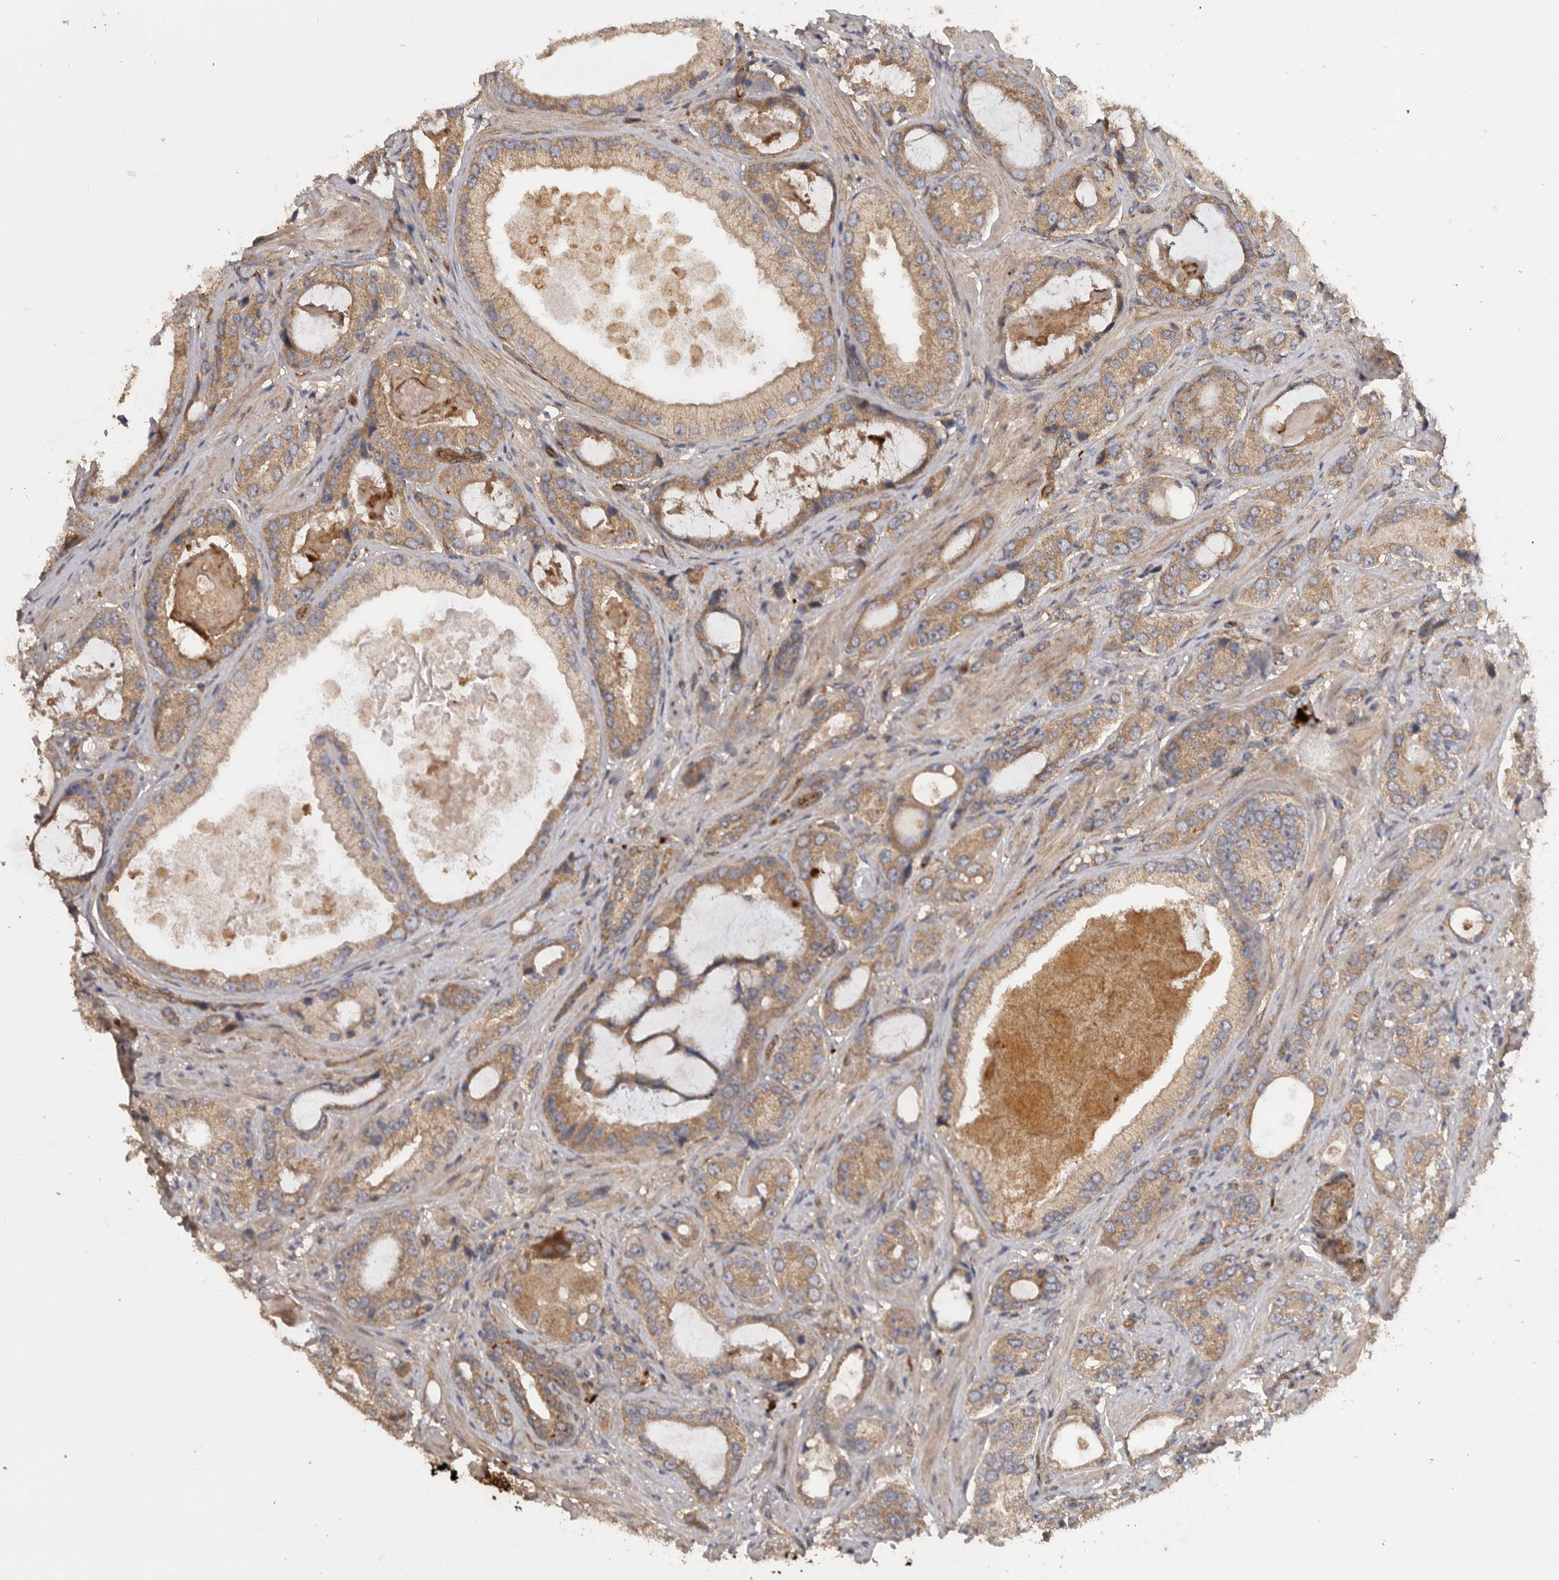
{"staining": {"intensity": "moderate", "quantity": ">75%", "location": "cytoplasmic/membranous"}, "tissue": "prostate cancer", "cell_type": "Tumor cells", "image_type": "cancer", "snomed": [{"axis": "morphology", "description": "Normal tissue, NOS"}, {"axis": "morphology", "description": "Adenocarcinoma, High grade"}, {"axis": "topography", "description": "Prostate"}, {"axis": "topography", "description": "Peripheral nerve tissue"}], "caption": "High-magnification brightfield microscopy of prostate cancer (high-grade adenocarcinoma) stained with DAB (3,3'-diaminobenzidine) (brown) and counterstained with hematoxylin (blue). tumor cells exhibit moderate cytoplasmic/membranous expression is present in about>75% of cells. Nuclei are stained in blue.", "gene": "PODXL2", "patient": {"sex": "male", "age": 59}}